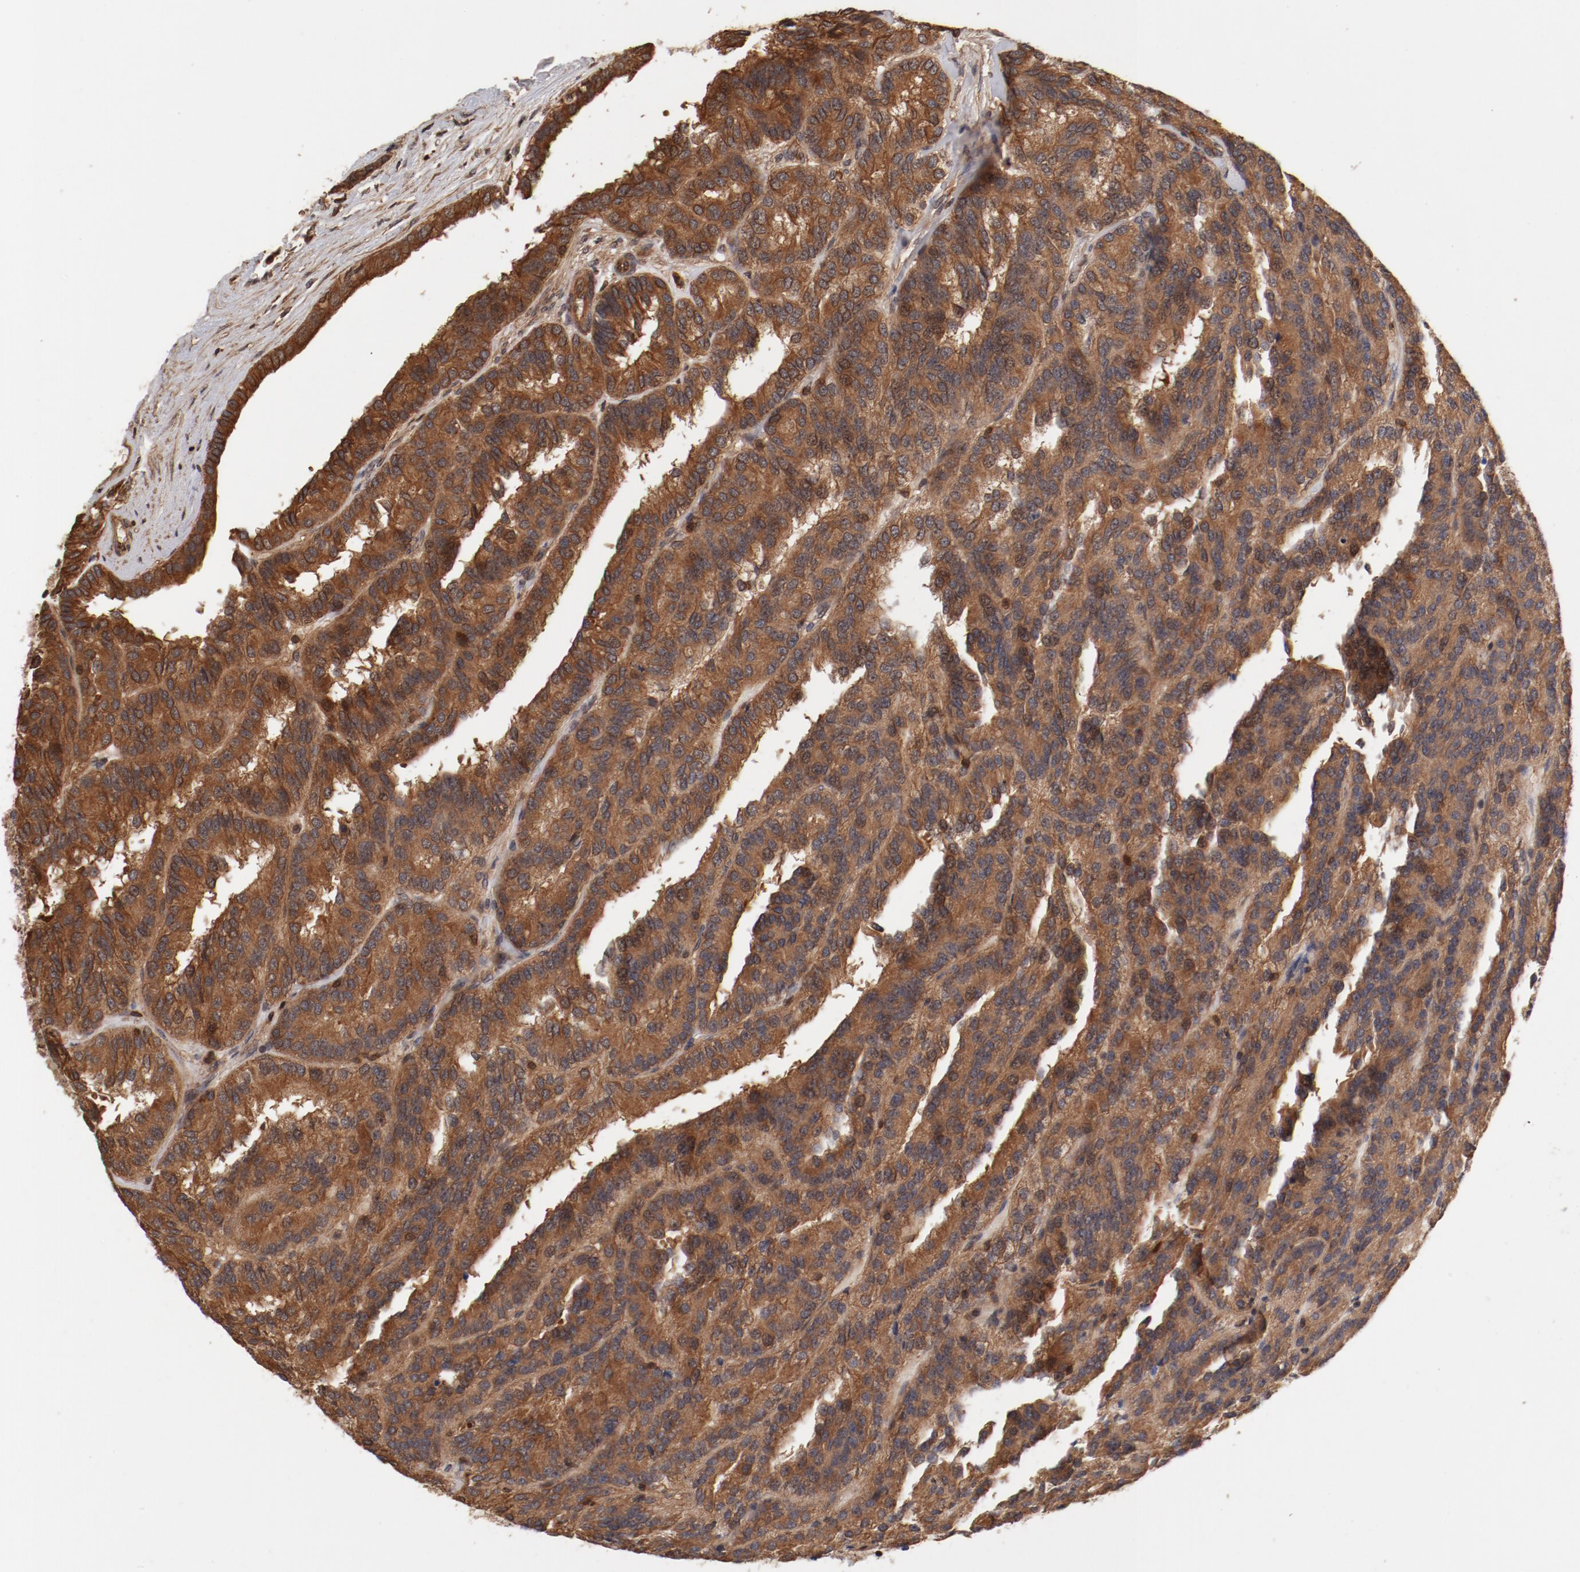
{"staining": {"intensity": "moderate", "quantity": ">75%", "location": "cytoplasmic/membranous"}, "tissue": "renal cancer", "cell_type": "Tumor cells", "image_type": "cancer", "snomed": [{"axis": "morphology", "description": "Adenocarcinoma, NOS"}, {"axis": "topography", "description": "Kidney"}], "caption": "This is a photomicrograph of immunohistochemistry (IHC) staining of renal adenocarcinoma, which shows moderate staining in the cytoplasmic/membranous of tumor cells.", "gene": "GUF1", "patient": {"sex": "male", "age": 46}}